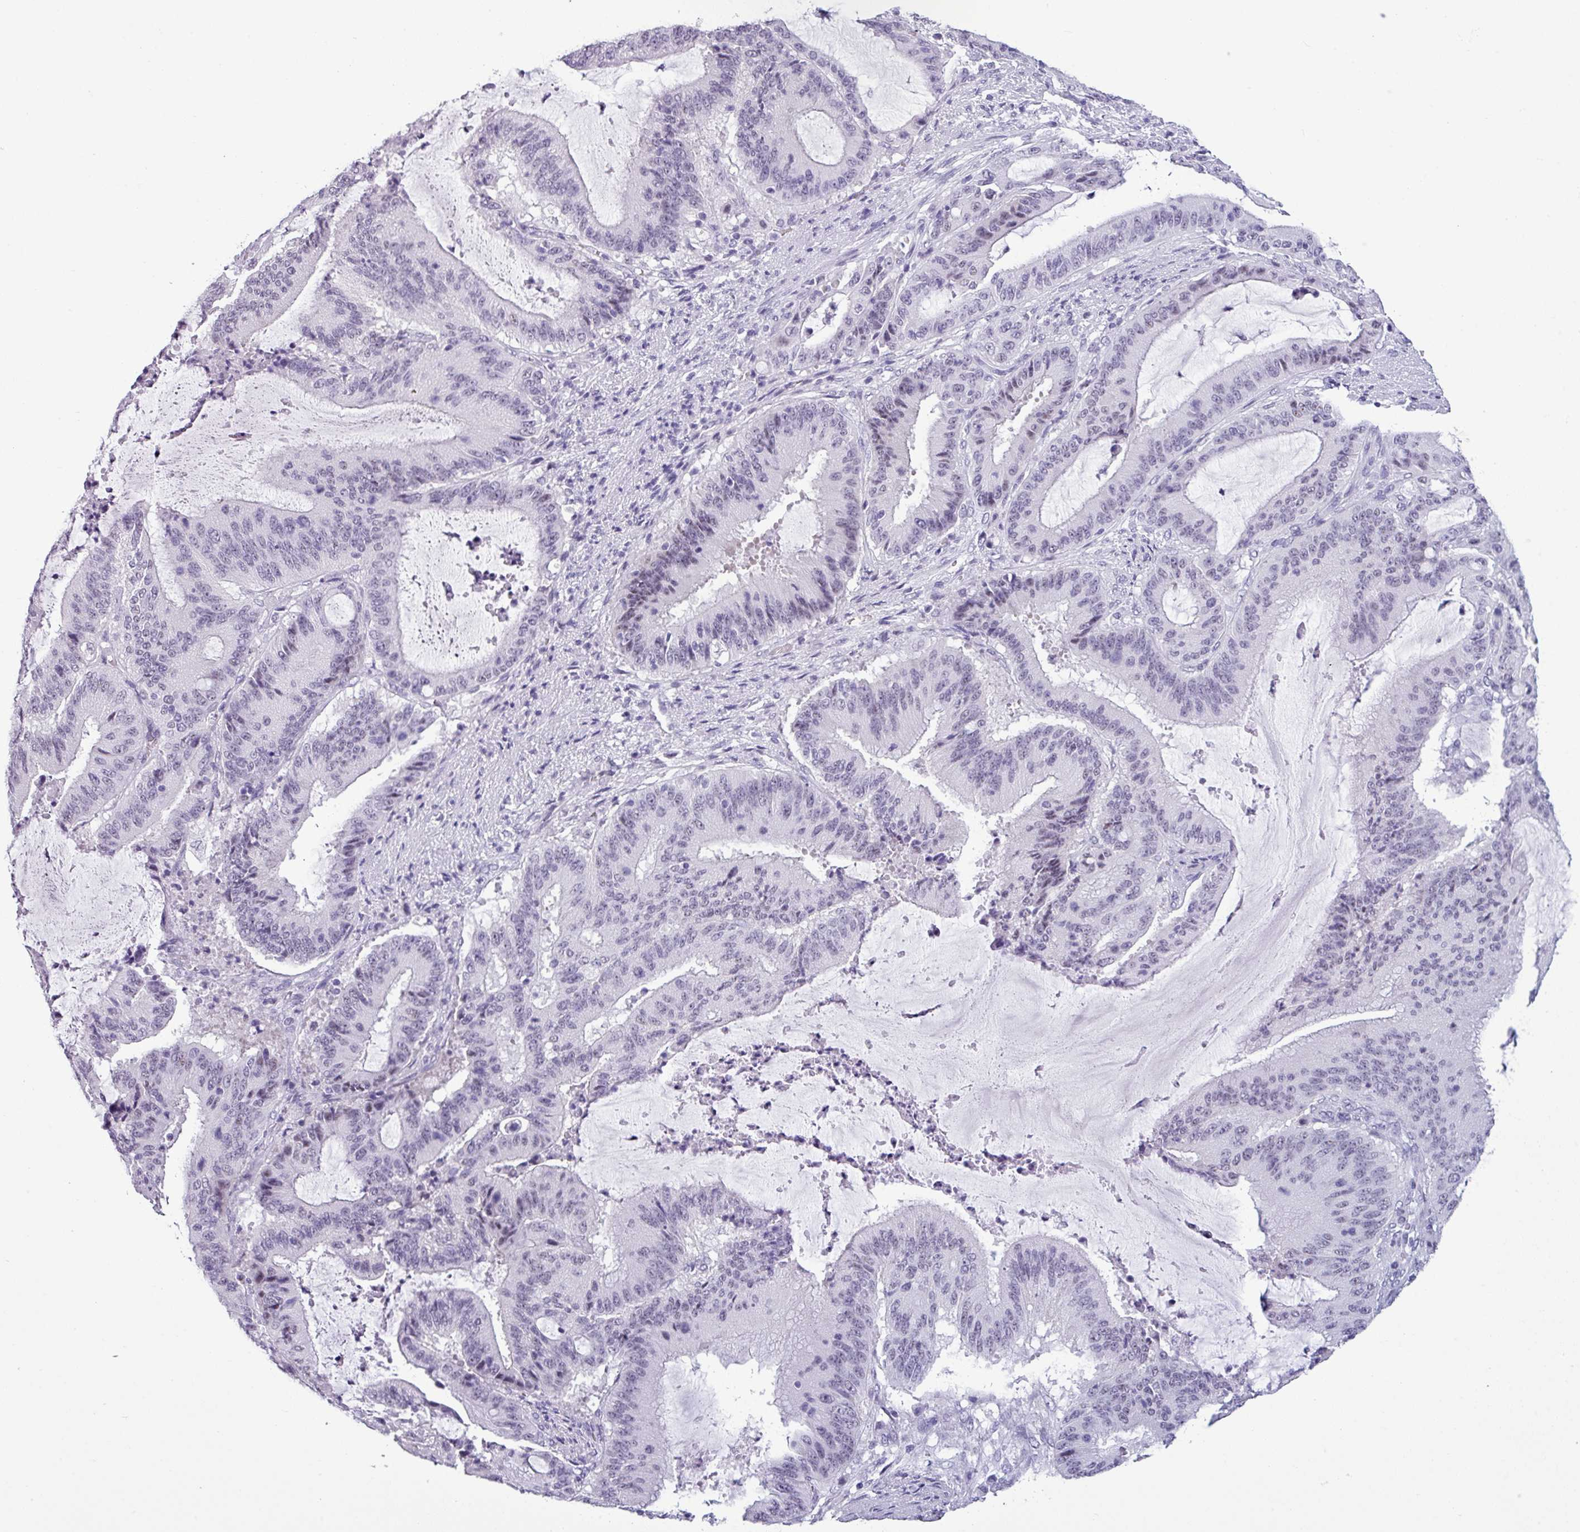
{"staining": {"intensity": "weak", "quantity": "<25%", "location": "nuclear"}, "tissue": "liver cancer", "cell_type": "Tumor cells", "image_type": "cancer", "snomed": [{"axis": "morphology", "description": "Normal tissue, NOS"}, {"axis": "morphology", "description": "Cholangiocarcinoma"}, {"axis": "topography", "description": "Liver"}, {"axis": "topography", "description": "Peripheral nerve tissue"}], "caption": "The immunohistochemistry photomicrograph has no significant staining in tumor cells of liver cholangiocarcinoma tissue.", "gene": "SRGAP1", "patient": {"sex": "female", "age": 73}}